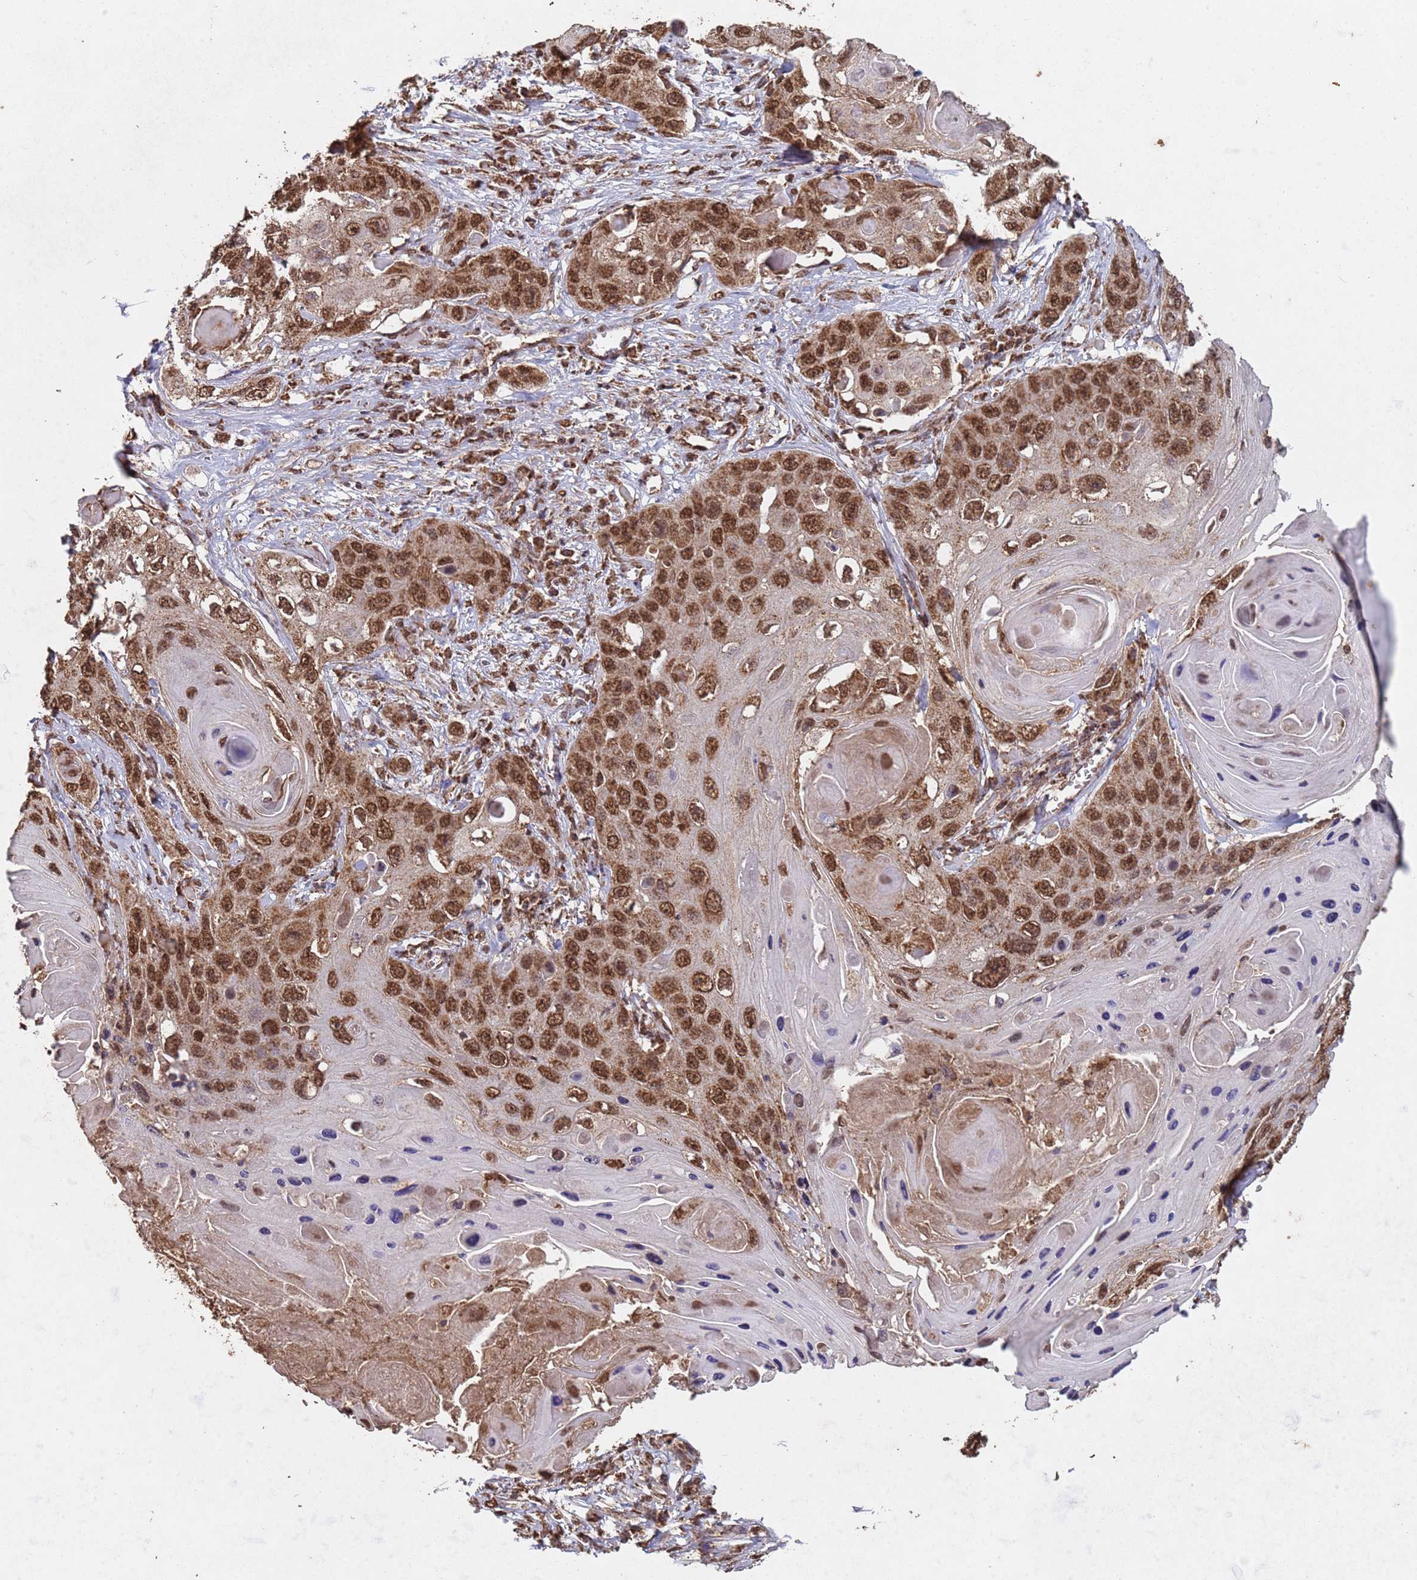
{"staining": {"intensity": "strong", "quantity": ">75%", "location": "nuclear"}, "tissue": "skin cancer", "cell_type": "Tumor cells", "image_type": "cancer", "snomed": [{"axis": "morphology", "description": "Squamous cell carcinoma, NOS"}, {"axis": "topography", "description": "Skin"}], "caption": "A brown stain labels strong nuclear expression of a protein in skin cancer tumor cells.", "gene": "HDAC10", "patient": {"sex": "male", "age": 55}}